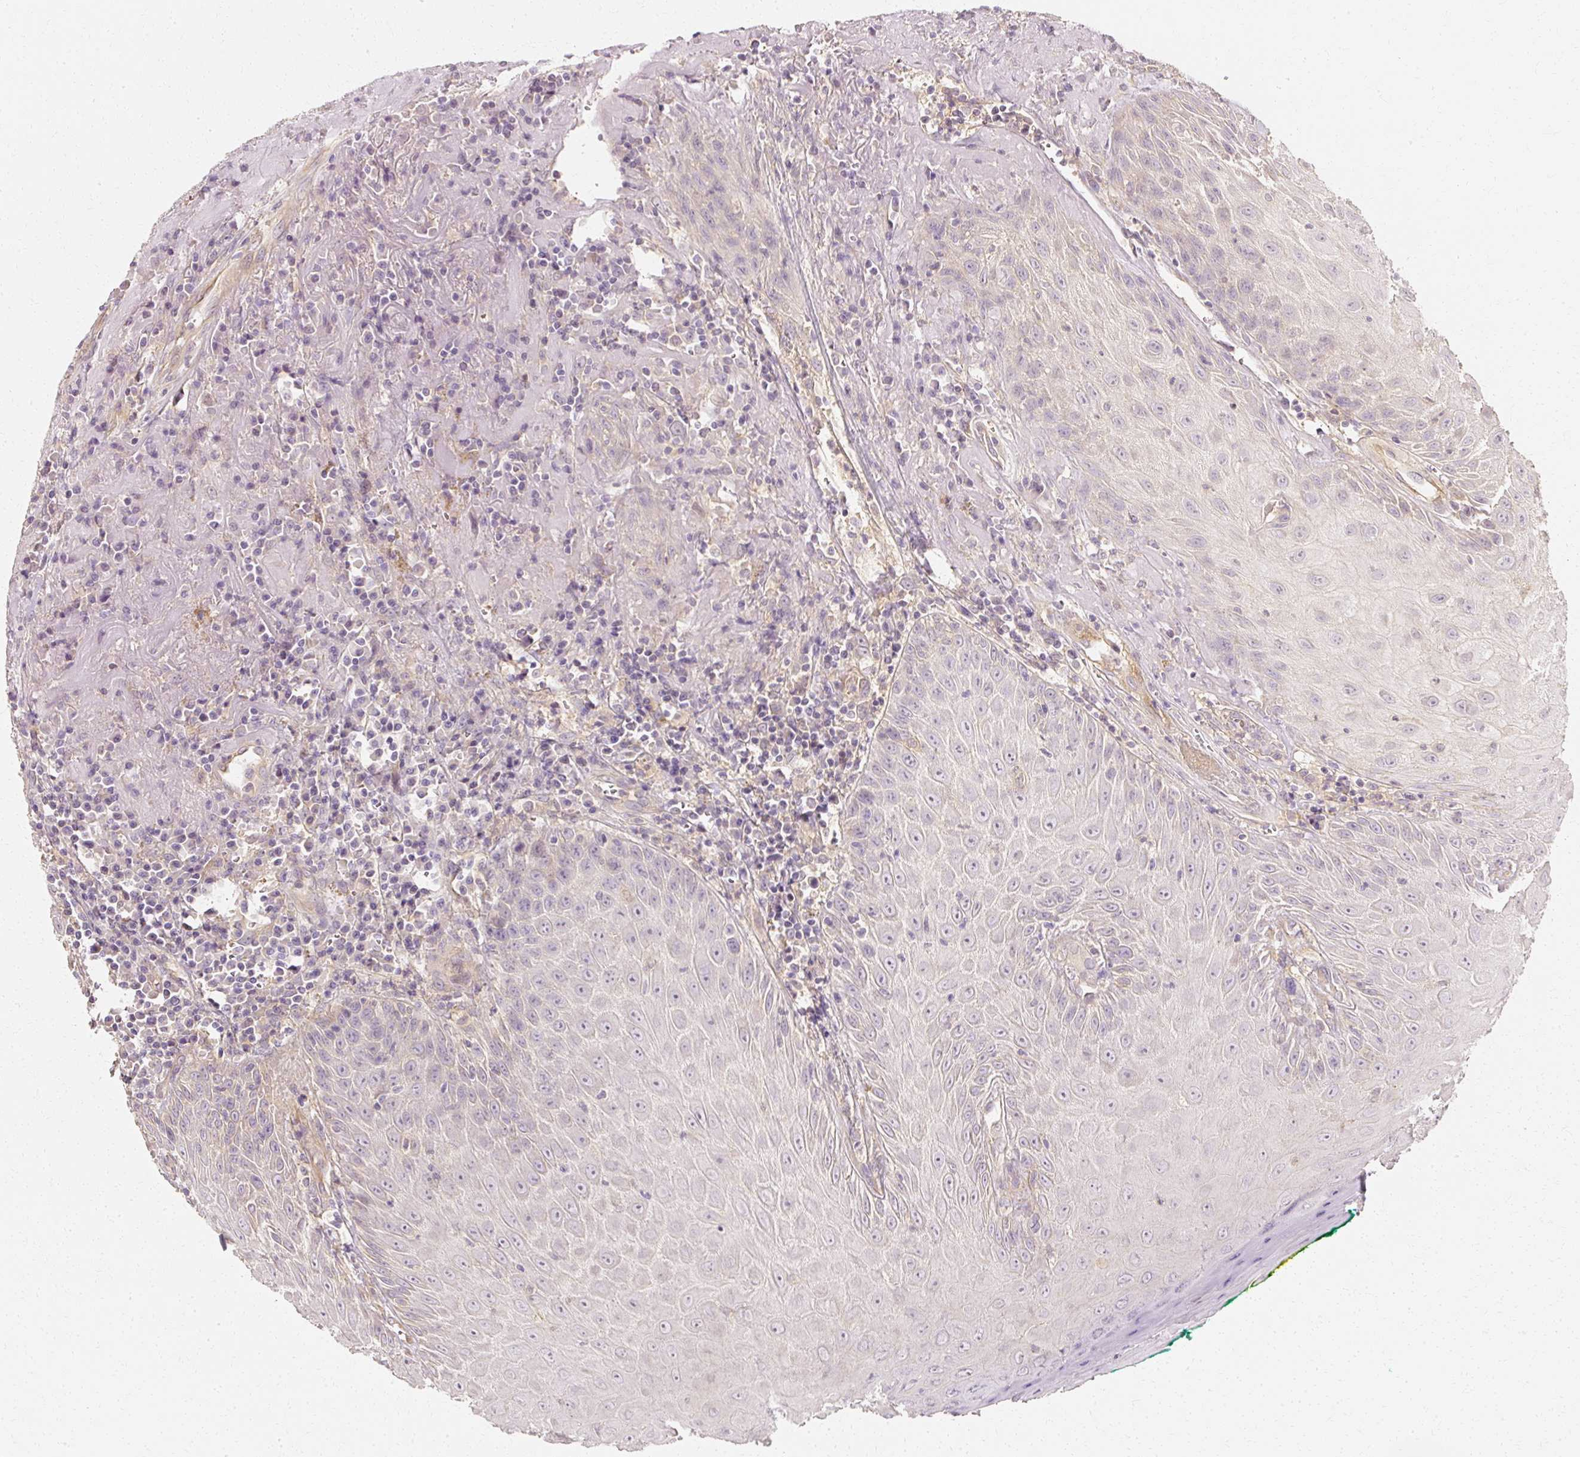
{"staining": {"intensity": "negative", "quantity": "none", "location": "none"}, "tissue": "head and neck cancer", "cell_type": "Tumor cells", "image_type": "cancer", "snomed": [{"axis": "morphology", "description": "Normal tissue, NOS"}, {"axis": "morphology", "description": "Squamous cell carcinoma, NOS"}, {"axis": "topography", "description": "Oral tissue"}, {"axis": "topography", "description": "Head-Neck"}], "caption": "Immunohistochemistry (IHC) of human squamous cell carcinoma (head and neck) reveals no staining in tumor cells.", "gene": "GNAQ", "patient": {"sex": "female", "age": 70}}